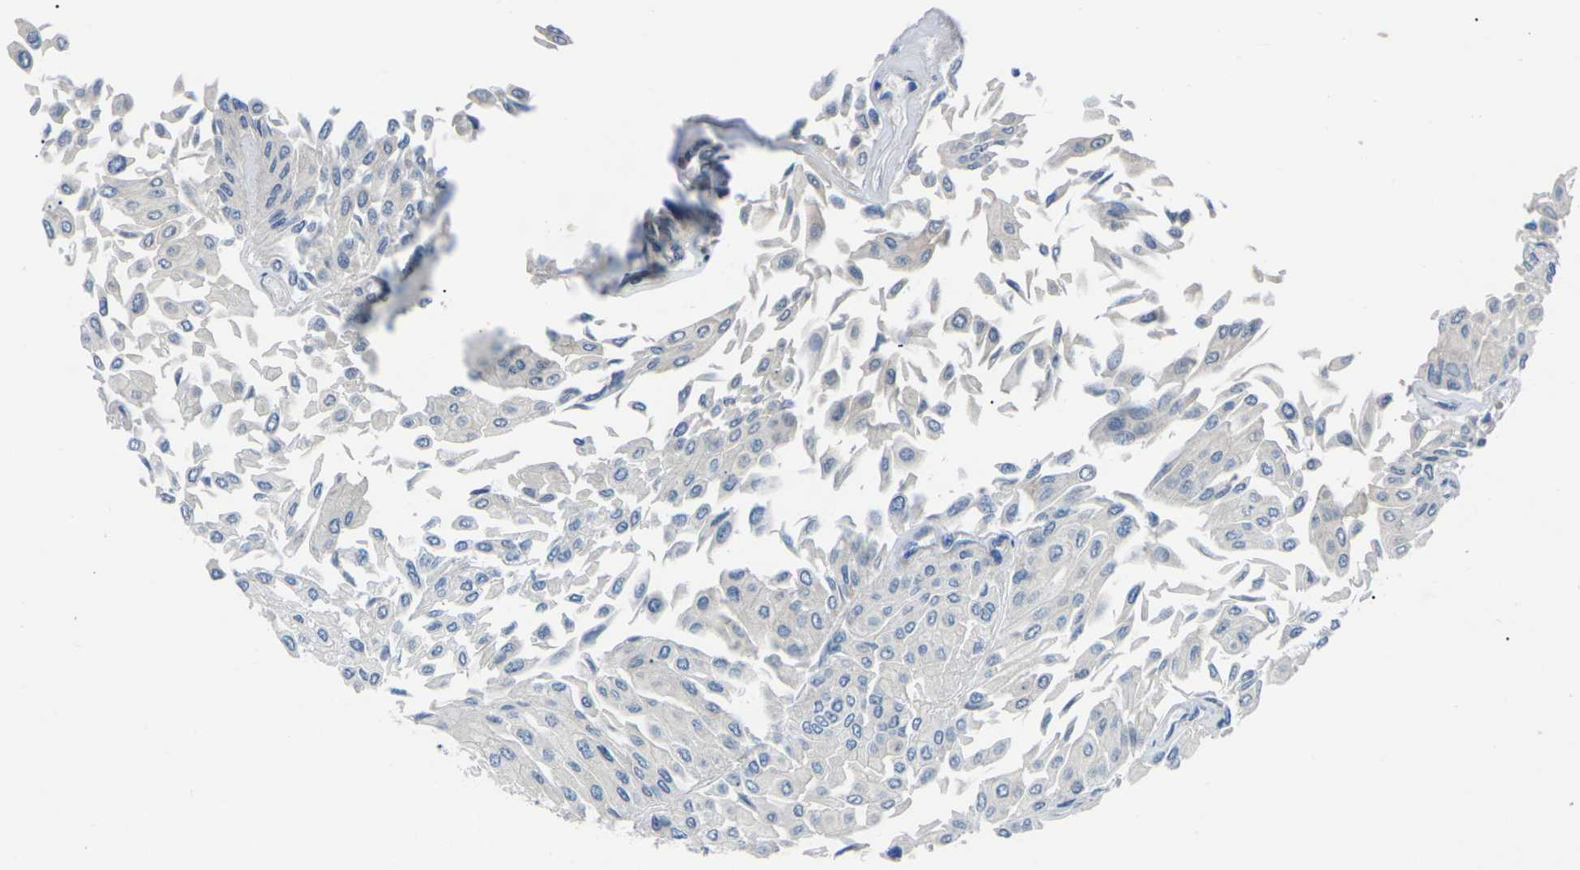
{"staining": {"intensity": "negative", "quantity": "none", "location": "none"}, "tissue": "urothelial cancer", "cell_type": "Tumor cells", "image_type": "cancer", "snomed": [{"axis": "morphology", "description": "Urothelial carcinoma, Low grade"}, {"axis": "topography", "description": "Urinary bladder"}], "caption": "The immunohistochemistry (IHC) photomicrograph has no significant staining in tumor cells of urothelial carcinoma (low-grade) tissue. The staining was performed using DAB to visualize the protein expression in brown, while the nuclei were stained in blue with hematoxylin (Magnification: 20x).", "gene": "RPS6KA3", "patient": {"sex": "male", "age": 67}}